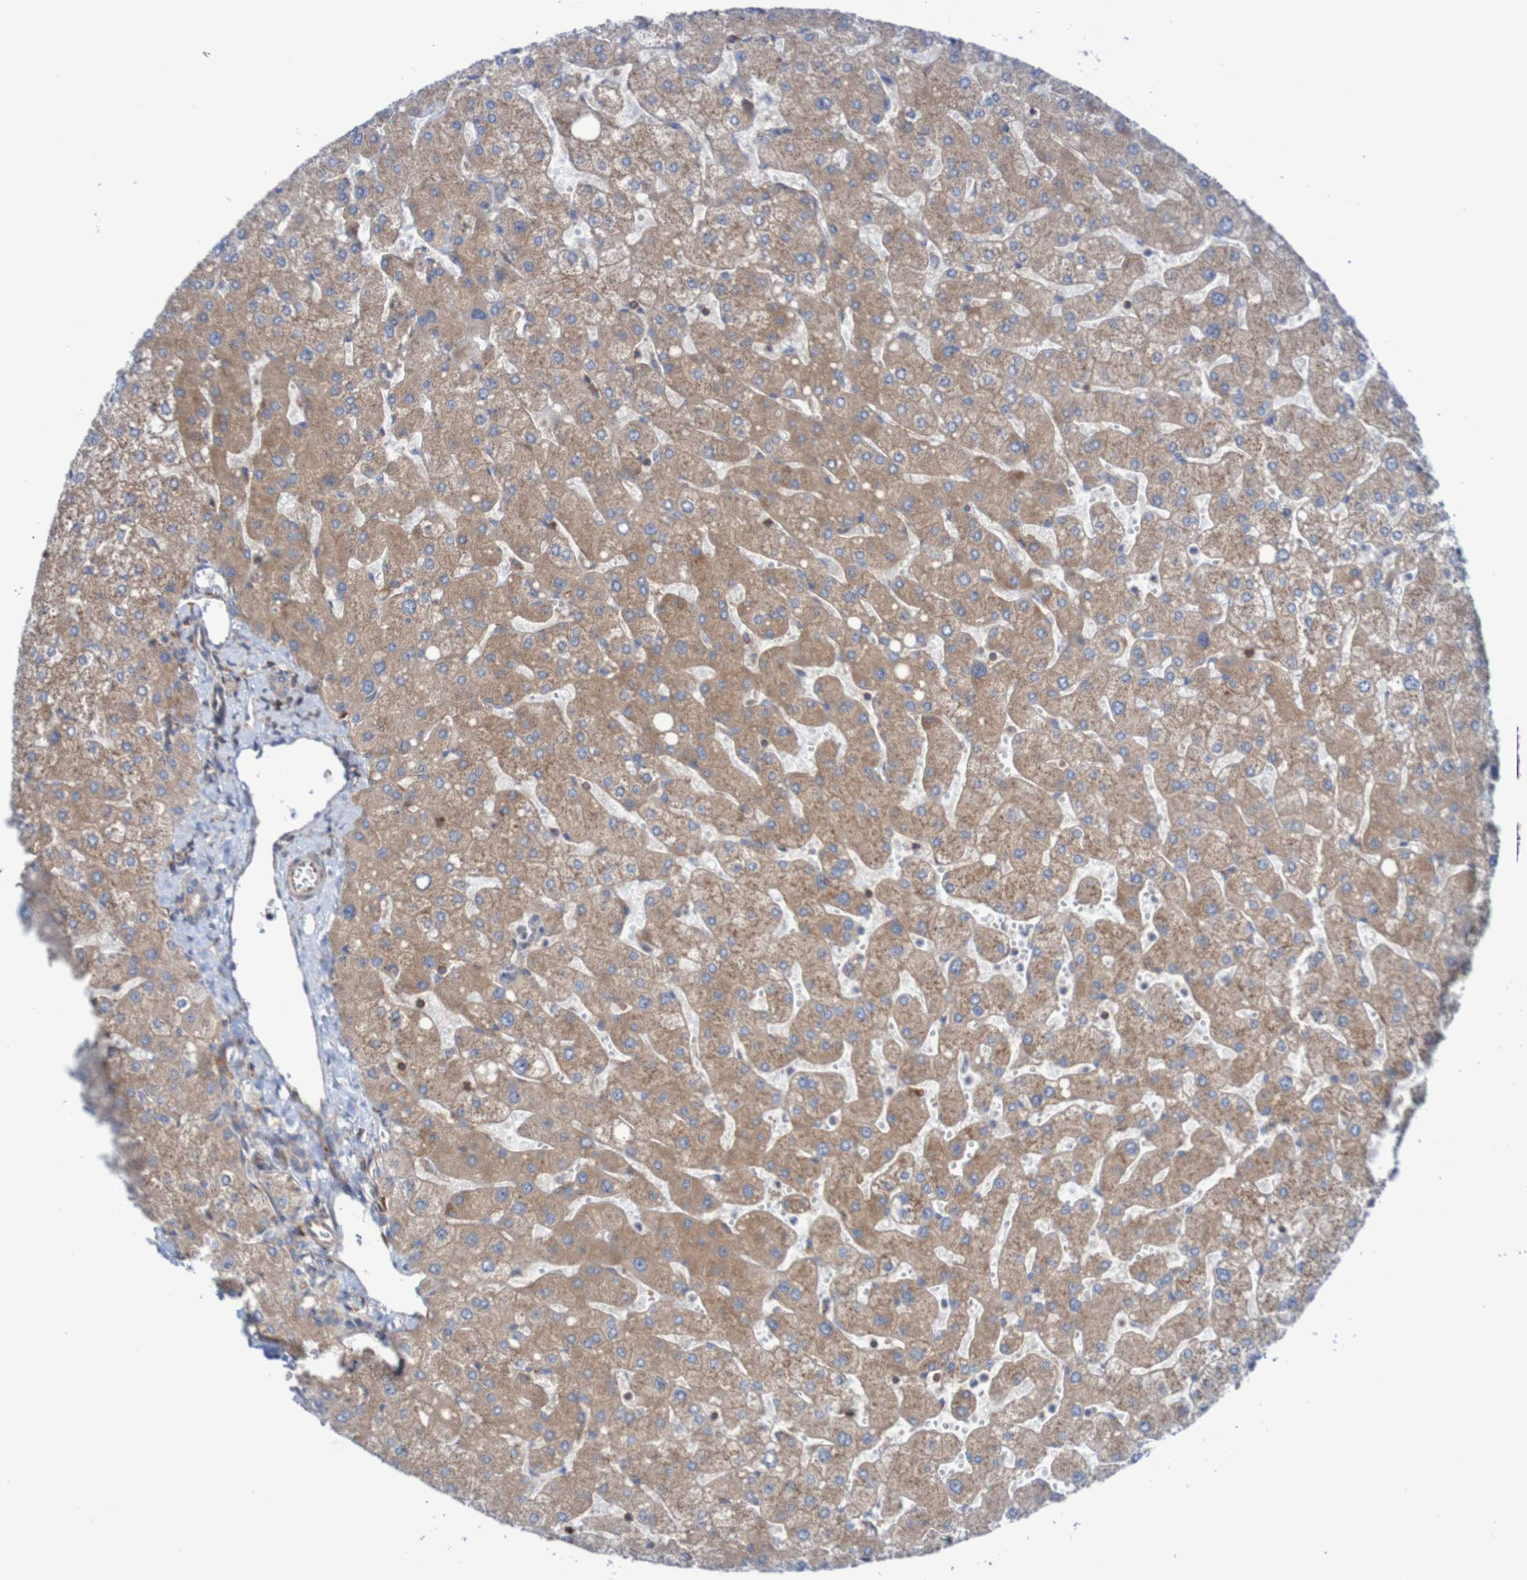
{"staining": {"intensity": "moderate", "quantity": ">75%", "location": "cytoplasmic/membranous"}, "tissue": "liver", "cell_type": "Cholangiocytes", "image_type": "normal", "snomed": [{"axis": "morphology", "description": "Normal tissue, NOS"}, {"axis": "topography", "description": "Liver"}], "caption": "An immunohistochemistry (IHC) histopathology image of unremarkable tissue is shown. Protein staining in brown labels moderate cytoplasmic/membranous positivity in liver within cholangiocytes. (IHC, brightfield microscopy, high magnification).", "gene": "FXR2", "patient": {"sex": "male", "age": 55}}